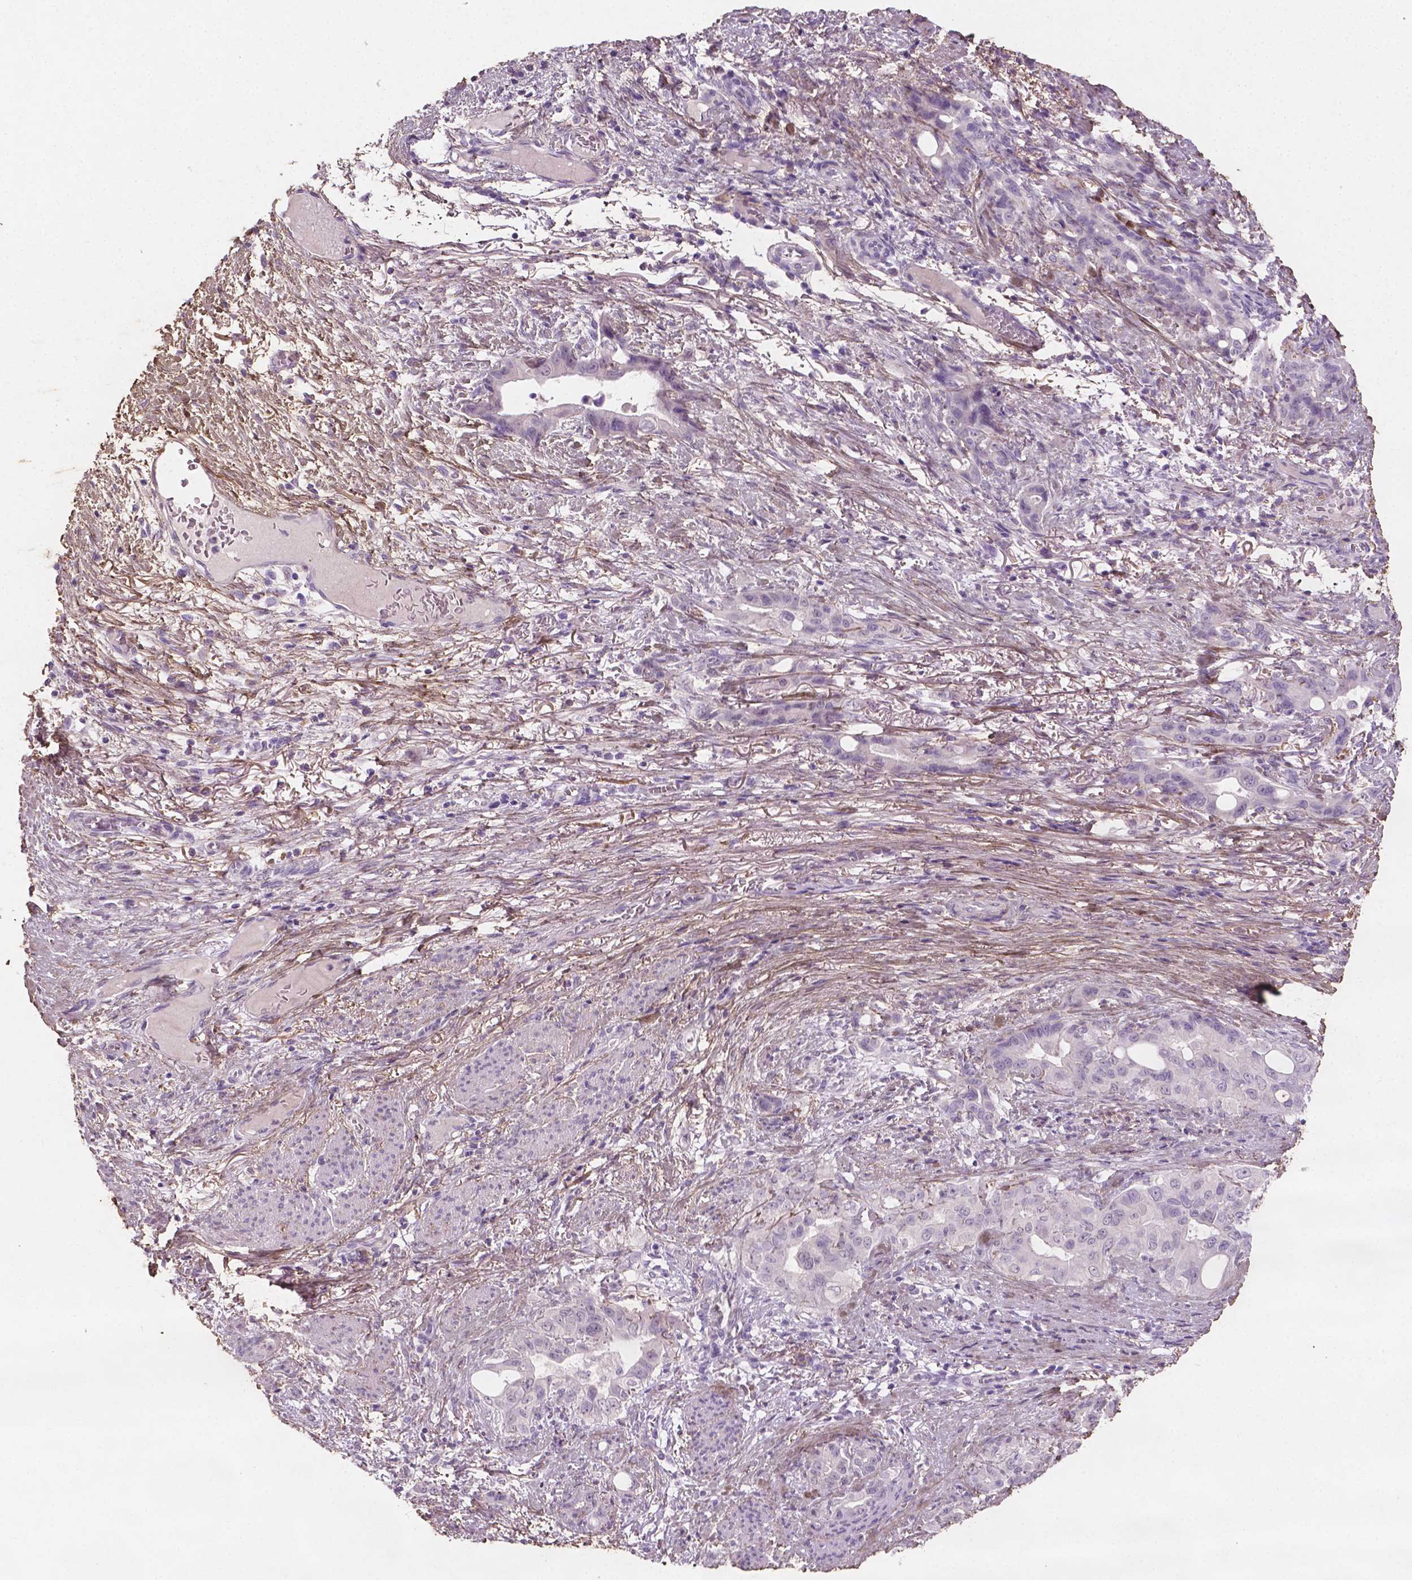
{"staining": {"intensity": "negative", "quantity": "none", "location": "none"}, "tissue": "stomach cancer", "cell_type": "Tumor cells", "image_type": "cancer", "snomed": [{"axis": "morphology", "description": "Normal tissue, NOS"}, {"axis": "morphology", "description": "Adenocarcinoma, NOS"}, {"axis": "topography", "description": "Esophagus"}, {"axis": "topography", "description": "Stomach, upper"}], "caption": "IHC photomicrograph of neoplastic tissue: adenocarcinoma (stomach) stained with DAB (3,3'-diaminobenzidine) displays no significant protein positivity in tumor cells. The staining was performed using DAB (3,3'-diaminobenzidine) to visualize the protein expression in brown, while the nuclei were stained in blue with hematoxylin (Magnification: 20x).", "gene": "DLG2", "patient": {"sex": "male", "age": 62}}